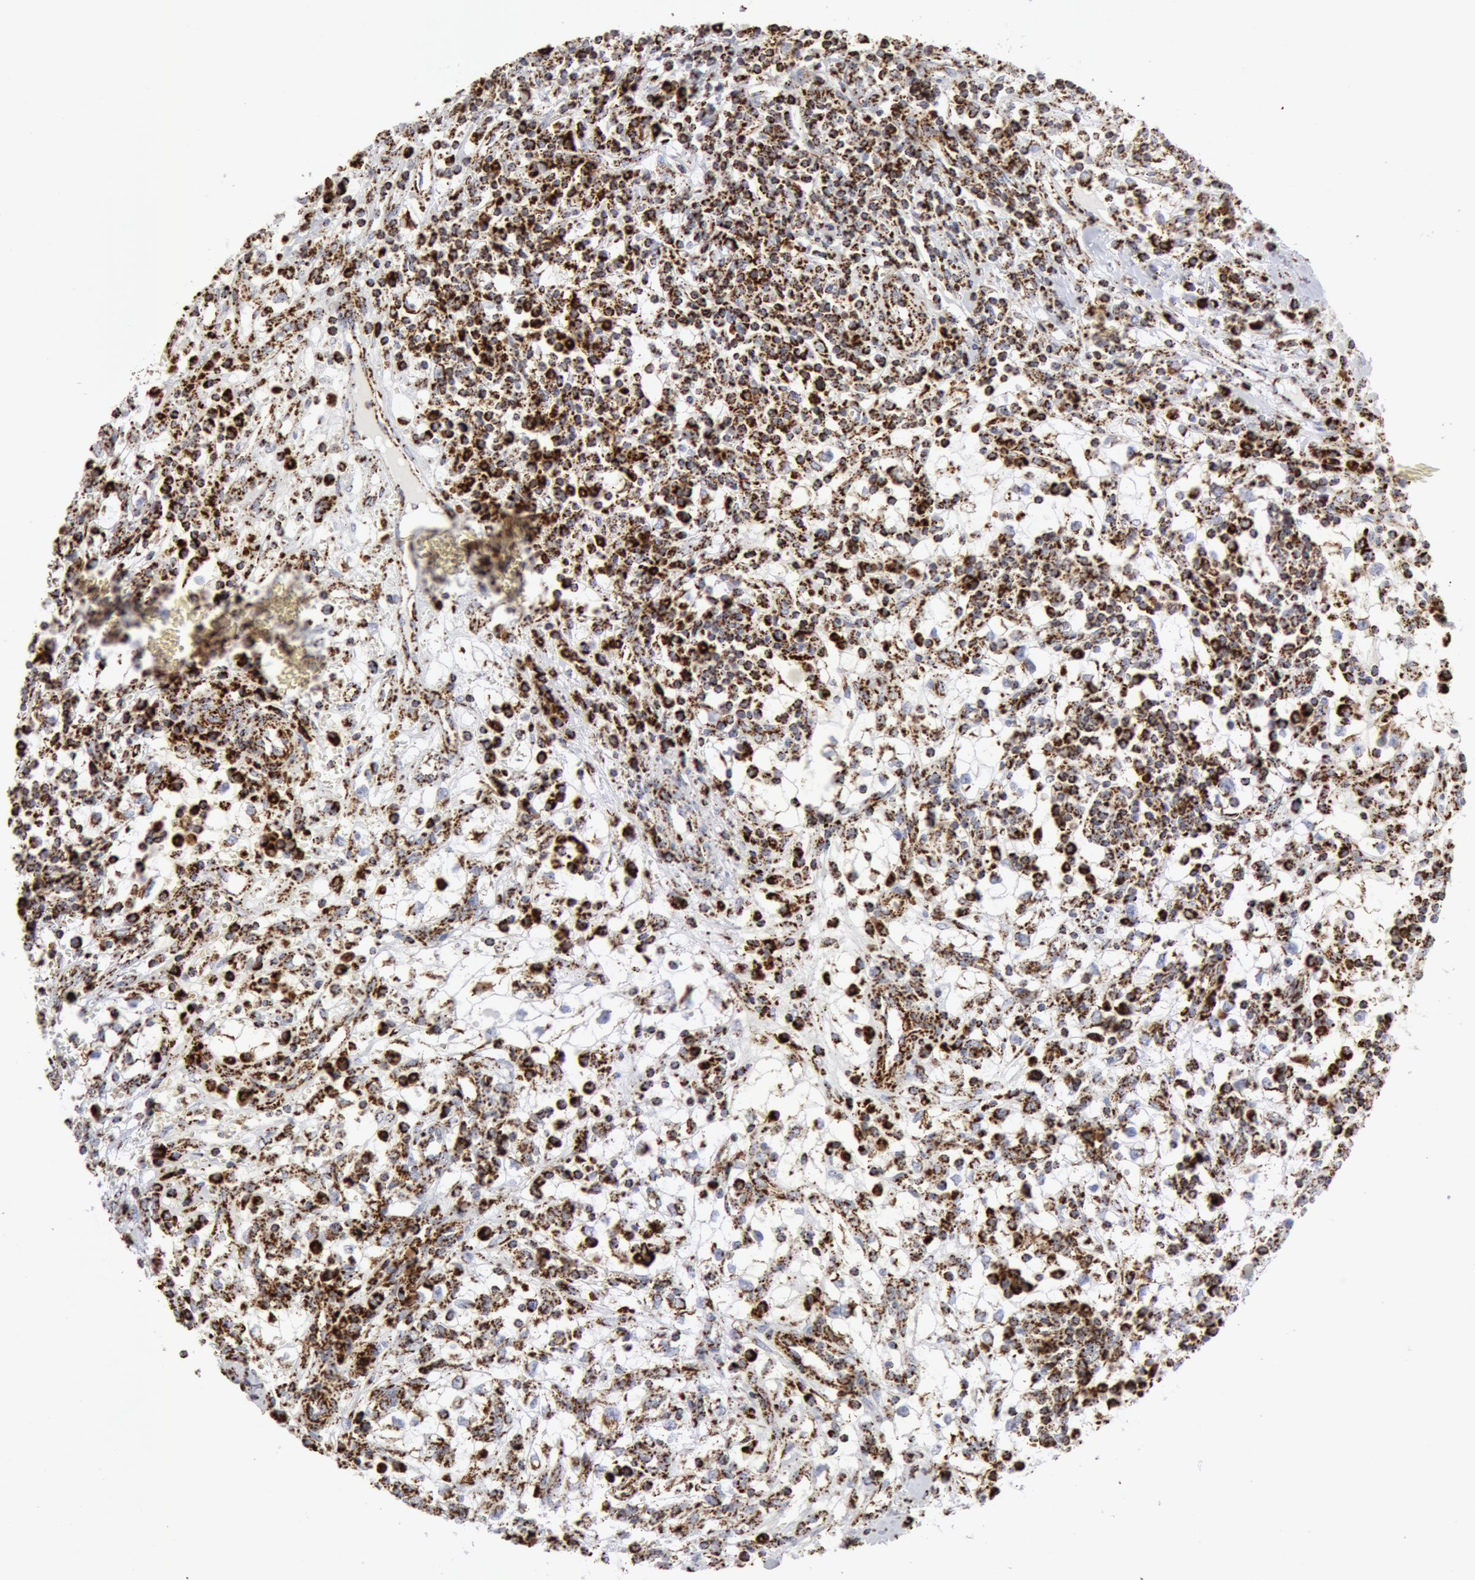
{"staining": {"intensity": "moderate", "quantity": "<25%", "location": "cytoplasmic/membranous"}, "tissue": "renal cancer", "cell_type": "Tumor cells", "image_type": "cancer", "snomed": [{"axis": "morphology", "description": "Adenocarcinoma, NOS"}, {"axis": "topography", "description": "Kidney"}], "caption": "An IHC image of neoplastic tissue is shown. Protein staining in brown shows moderate cytoplasmic/membranous positivity in renal cancer within tumor cells.", "gene": "ATP5F1B", "patient": {"sex": "male", "age": 82}}